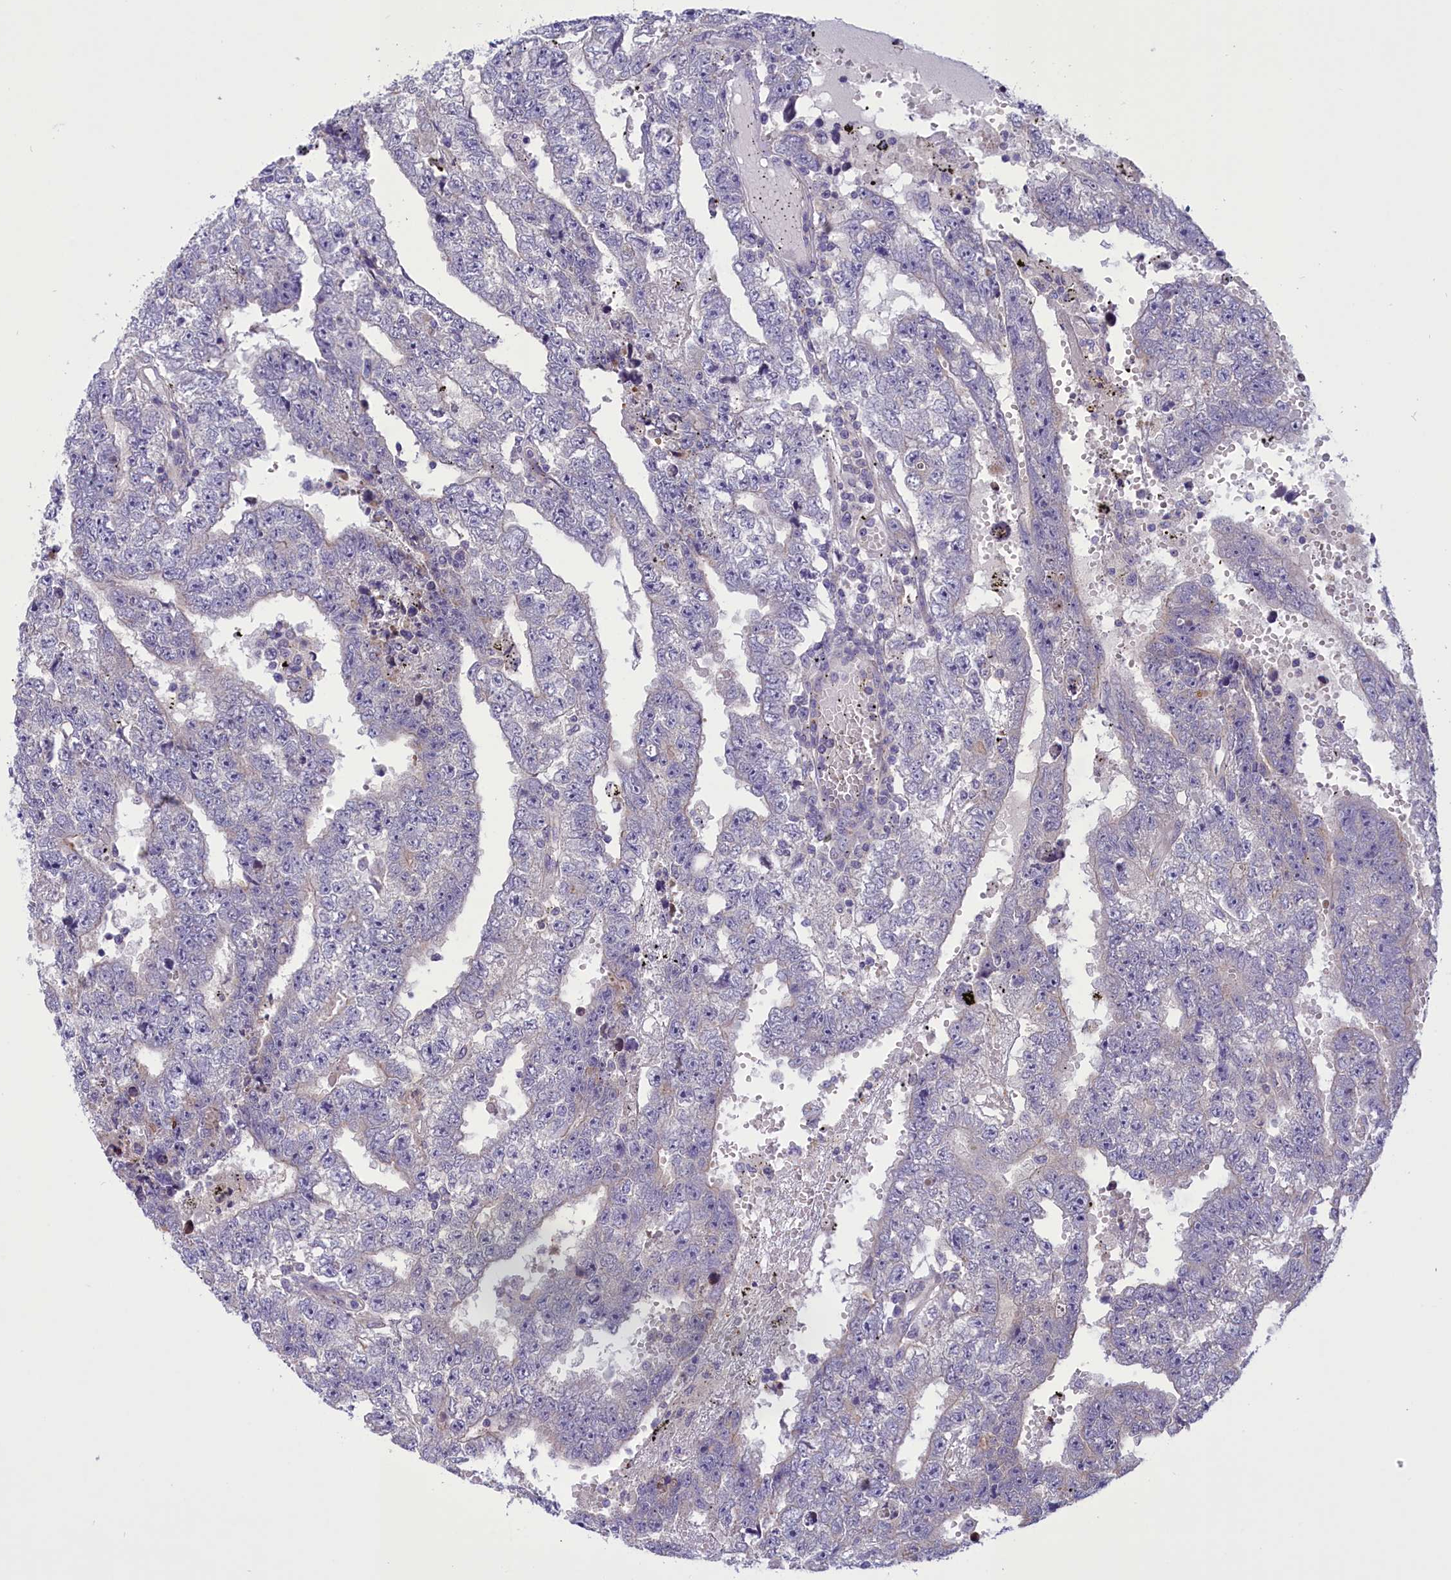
{"staining": {"intensity": "negative", "quantity": "none", "location": "none"}, "tissue": "testis cancer", "cell_type": "Tumor cells", "image_type": "cancer", "snomed": [{"axis": "morphology", "description": "Carcinoma, Embryonal, NOS"}, {"axis": "topography", "description": "Testis"}], "caption": "Immunohistochemistry micrograph of testis cancer stained for a protein (brown), which reveals no positivity in tumor cells.", "gene": "CORO2A", "patient": {"sex": "male", "age": 25}}